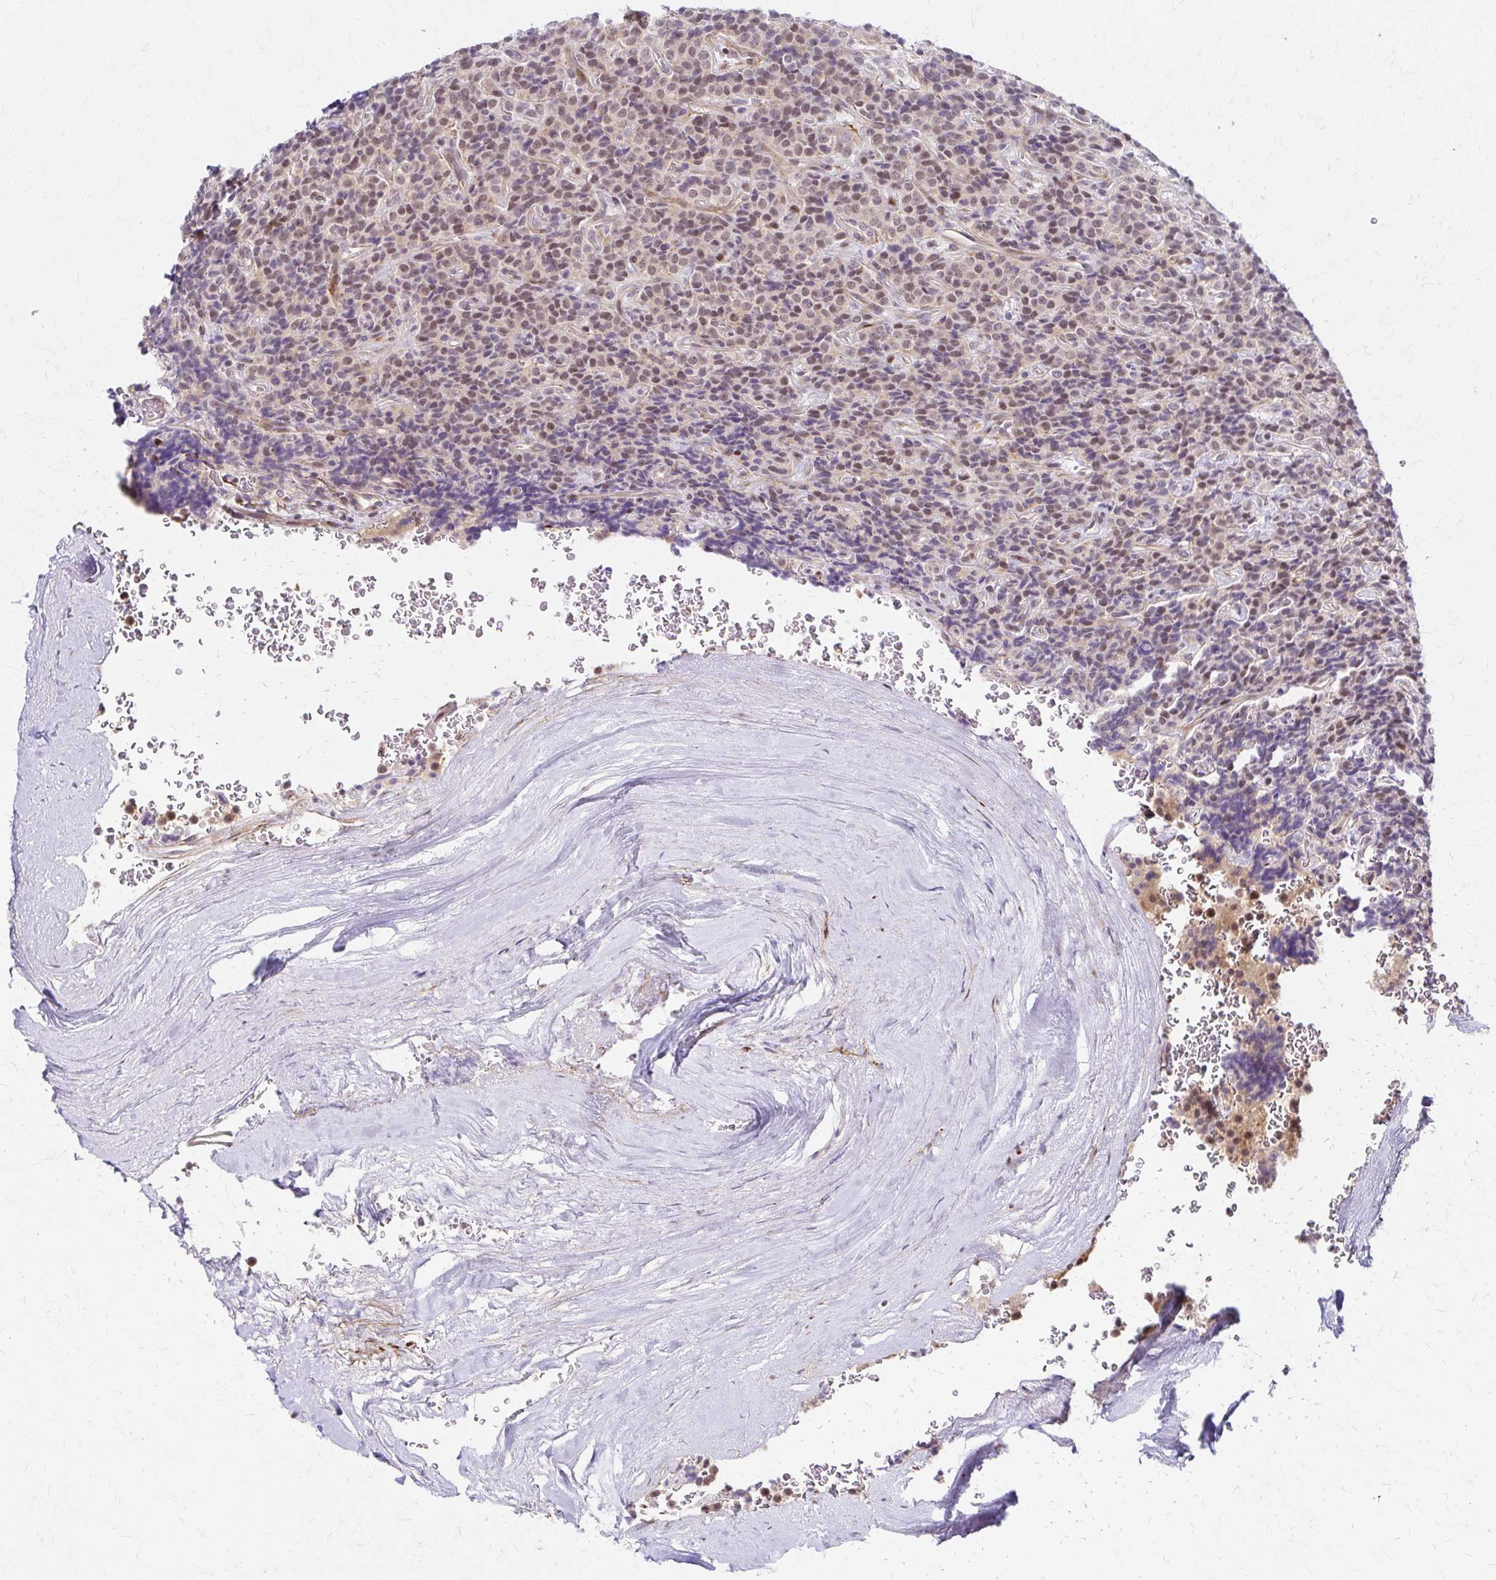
{"staining": {"intensity": "weak", "quantity": ">75%", "location": "nuclear"}, "tissue": "carcinoid", "cell_type": "Tumor cells", "image_type": "cancer", "snomed": [{"axis": "morphology", "description": "Carcinoid, malignant, NOS"}, {"axis": "topography", "description": "Pancreas"}], "caption": "Immunohistochemistry micrograph of neoplastic tissue: human malignant carcinoid stained using immunohistochemistry (IHC) demonstrates low levels of weak protein expression localized specifically in the nuclear of tumor cells, appearing as a nuclear brown color.", "gene": "PSMD7", "patient": {"sex": "male", "age": 36}}